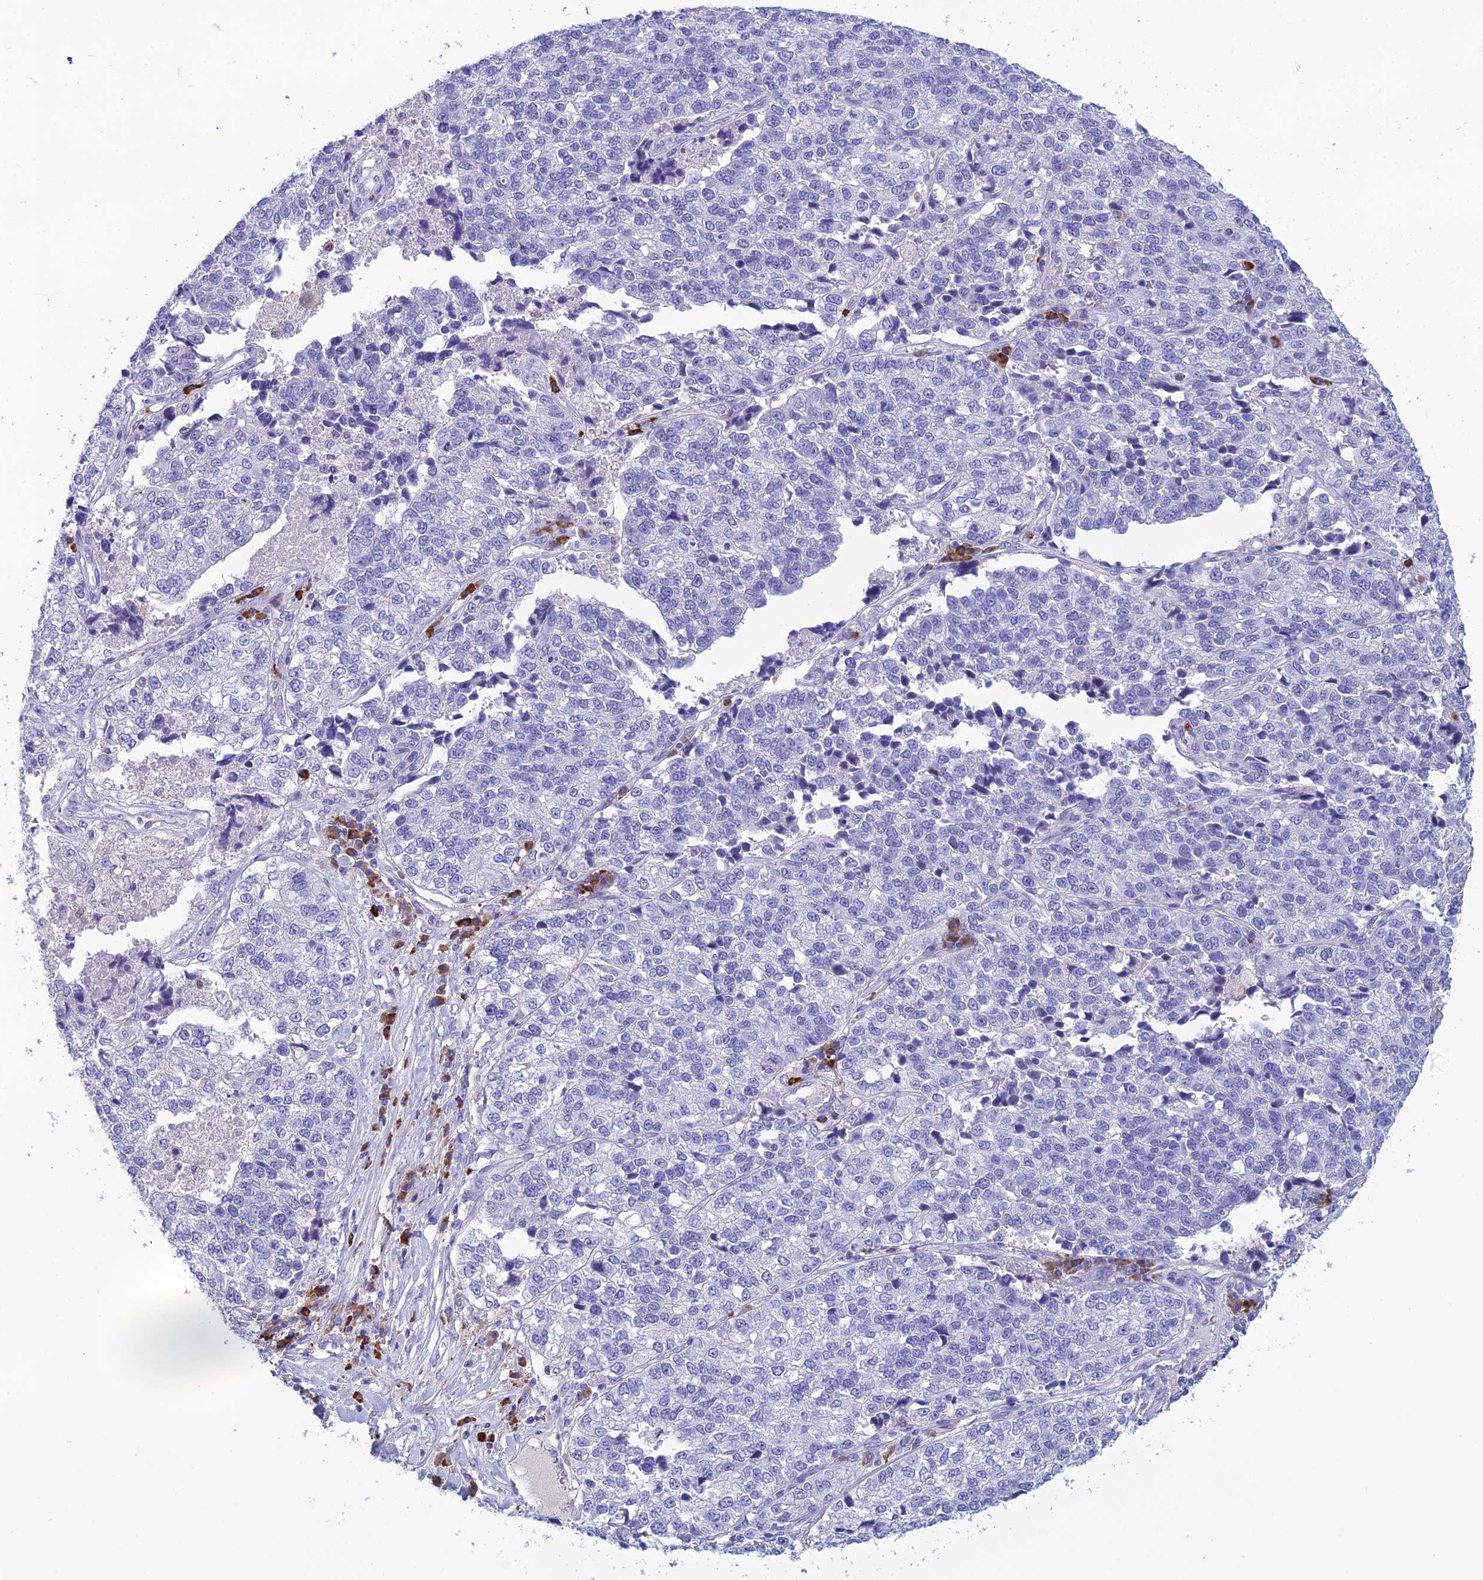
{"staining": {"intensity": "negative", "quantity": "none", "location": "none"}, "tissue": "lung cancer", "cell_type": "Tumor cells", "image_type": "cancer", "snomed": [{"axis": "morphology", "description": "Adenocarcinoma, NOS"}, {"axis": "topography", "description": "Lung"}], "caption": "Immunohistochemistry of lung cancer (adenocarcinoma) exhibits no positivity in tumor cells.", "gene": "CRB2", "patient": {"sex": "male", "age": 49}}